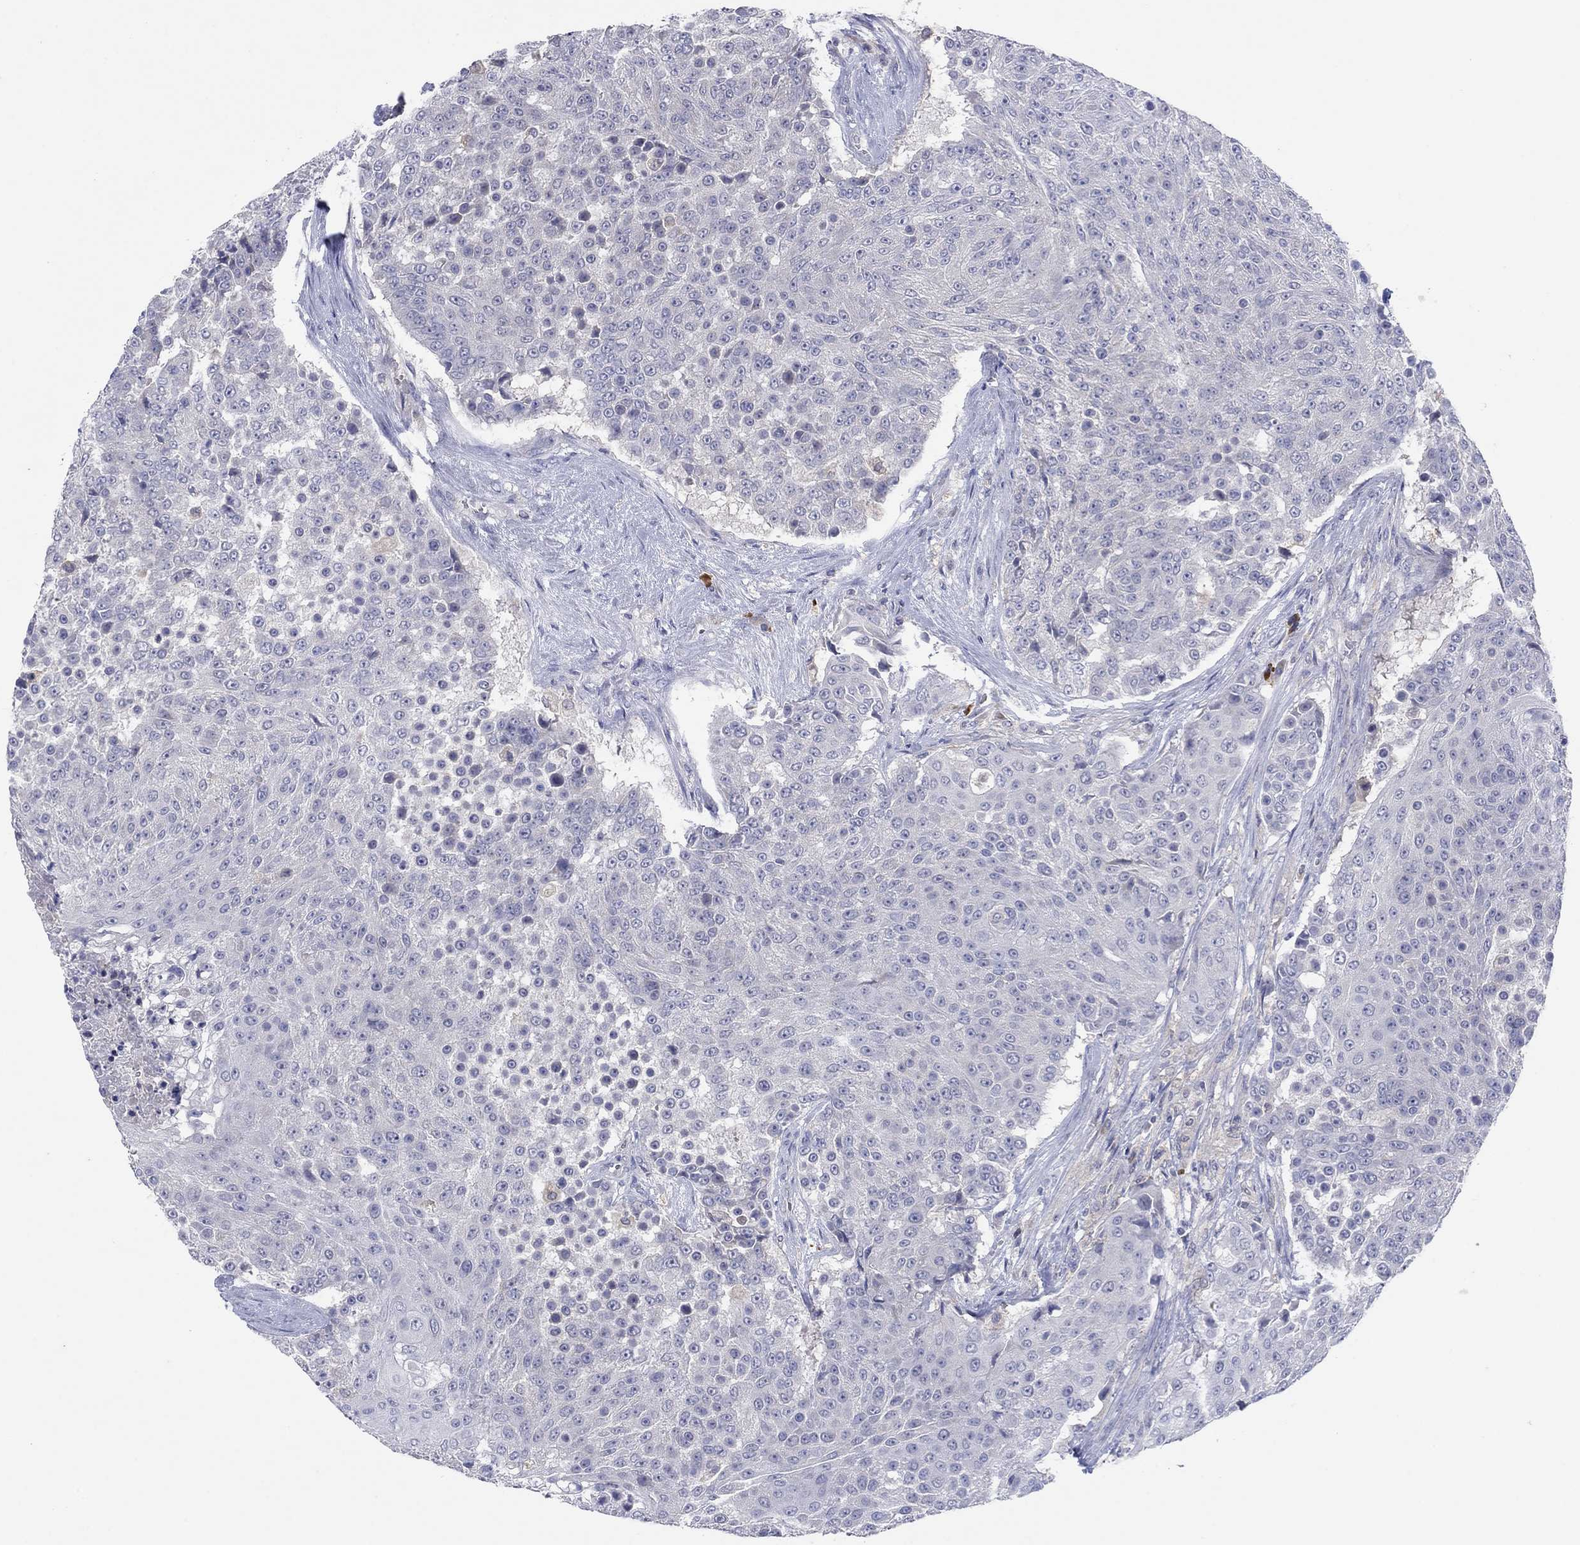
{"staining": {"intensity": "negative", "quantity": "none", "location": "none"}, "tissue": "urothelial cancer", "cell_type": "Tumor cells", "image_type": "cancer", "snomed": [{"axis": "morphology", "description": "Urothelial carcinoma, High grade"}, {"axis": "topography", "description": "Urinary bladder"}], "caption": "Tumor cells are negative for brown protein staining in urothelial cancer.", "gene": "PLCL2", "patient": {"sex": "female", "age": 63}}